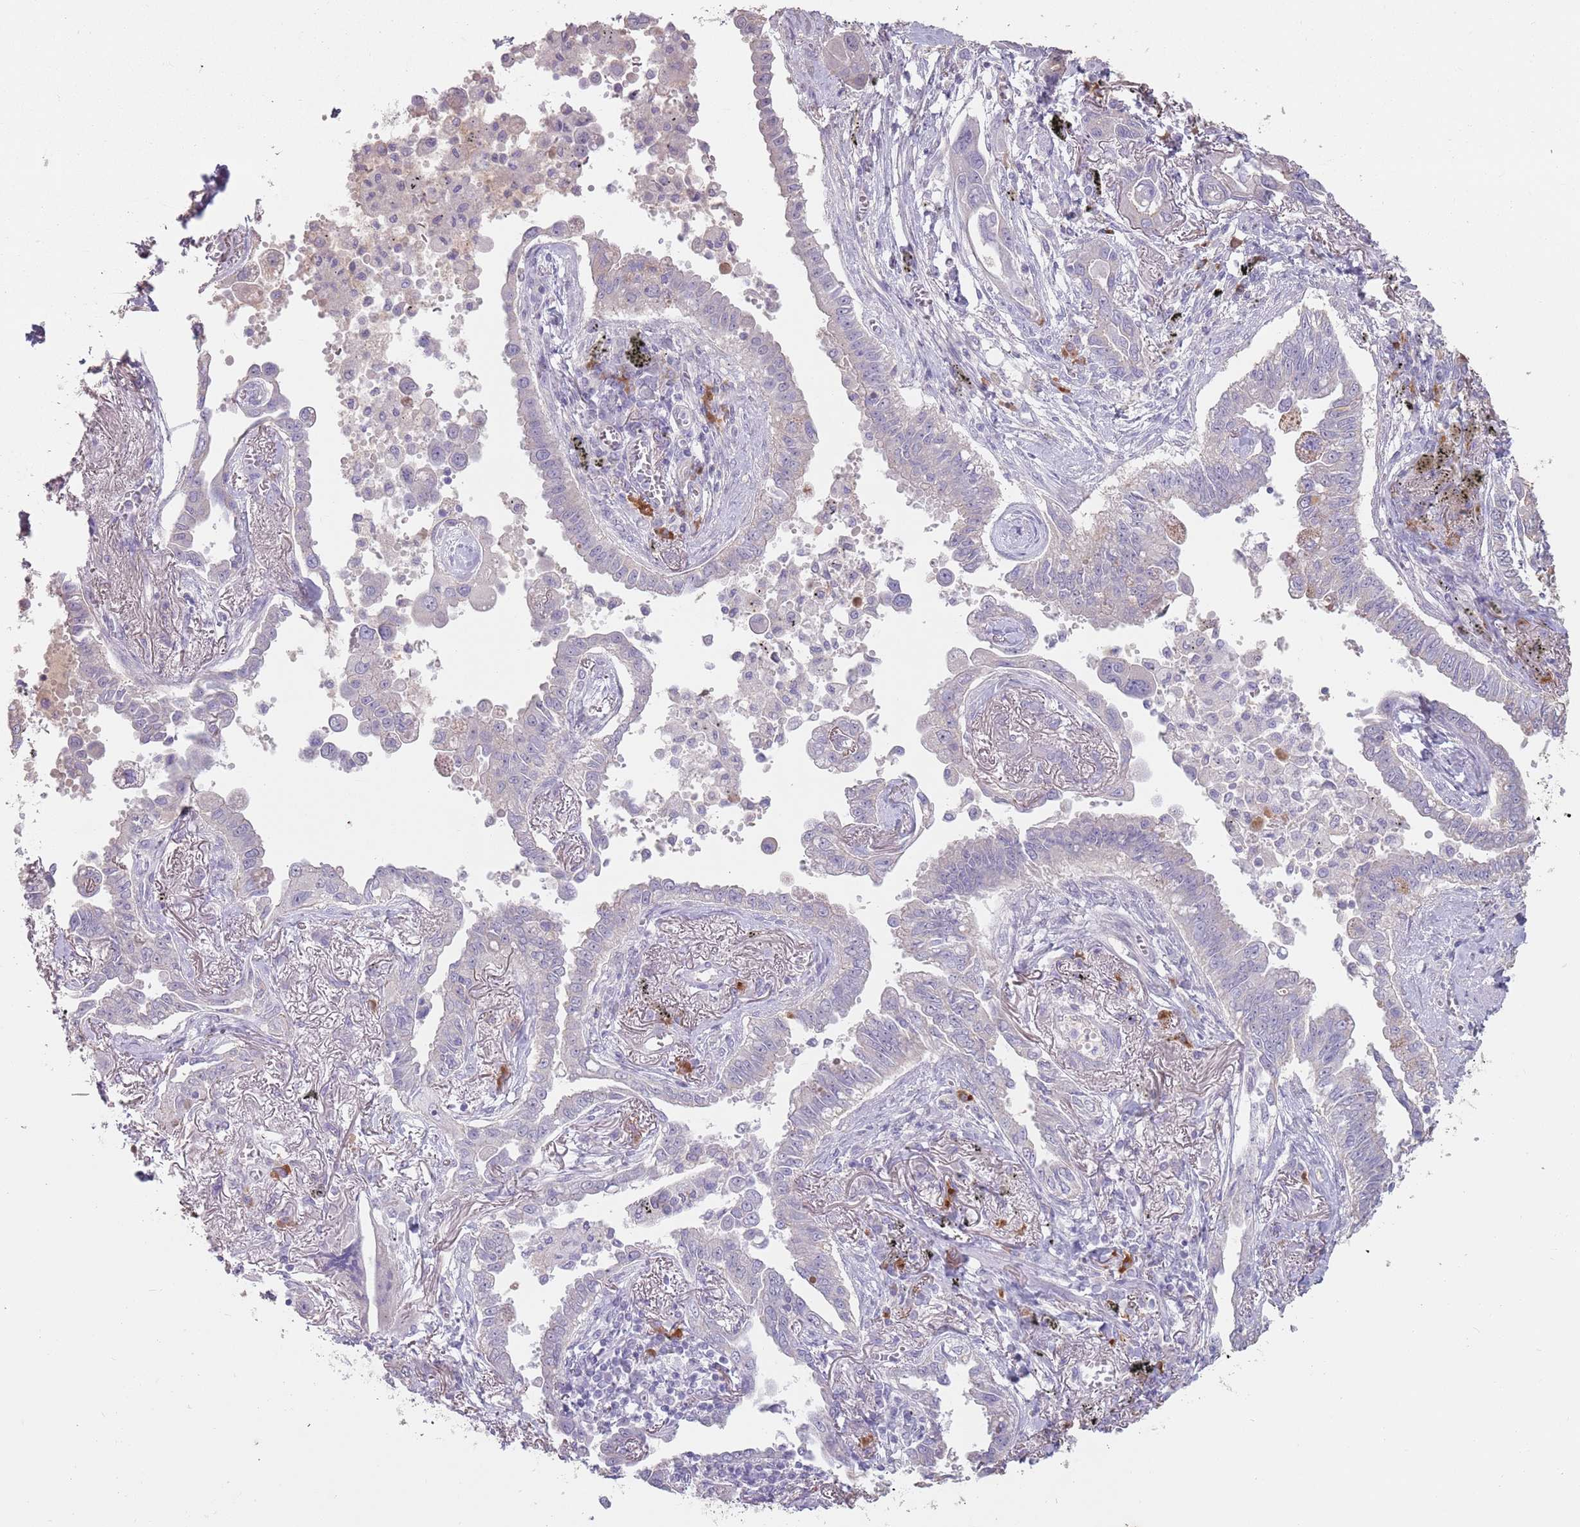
{"staining": {"intensity": "negative", "quantity": "none", "location": "none"}, "tissue": "lung cancer", "cell_type": "Tumor cells", "image_type": "cancer", "snomed": [{"axis": "morphology", "description": "Adenocarcinoma, NOS"}, {"axis": "topography", "description": "Lung"}], "caption": "This histopathology image is of adenocarcinoma (lung) stained with immunohistochemistry (IHC) to label a protein in brown with the nuclei are counter-stained blue. There is no positivity in tumor cells.", "gene": "STYK1", "patient": {"sex": "male", "age": 67}}